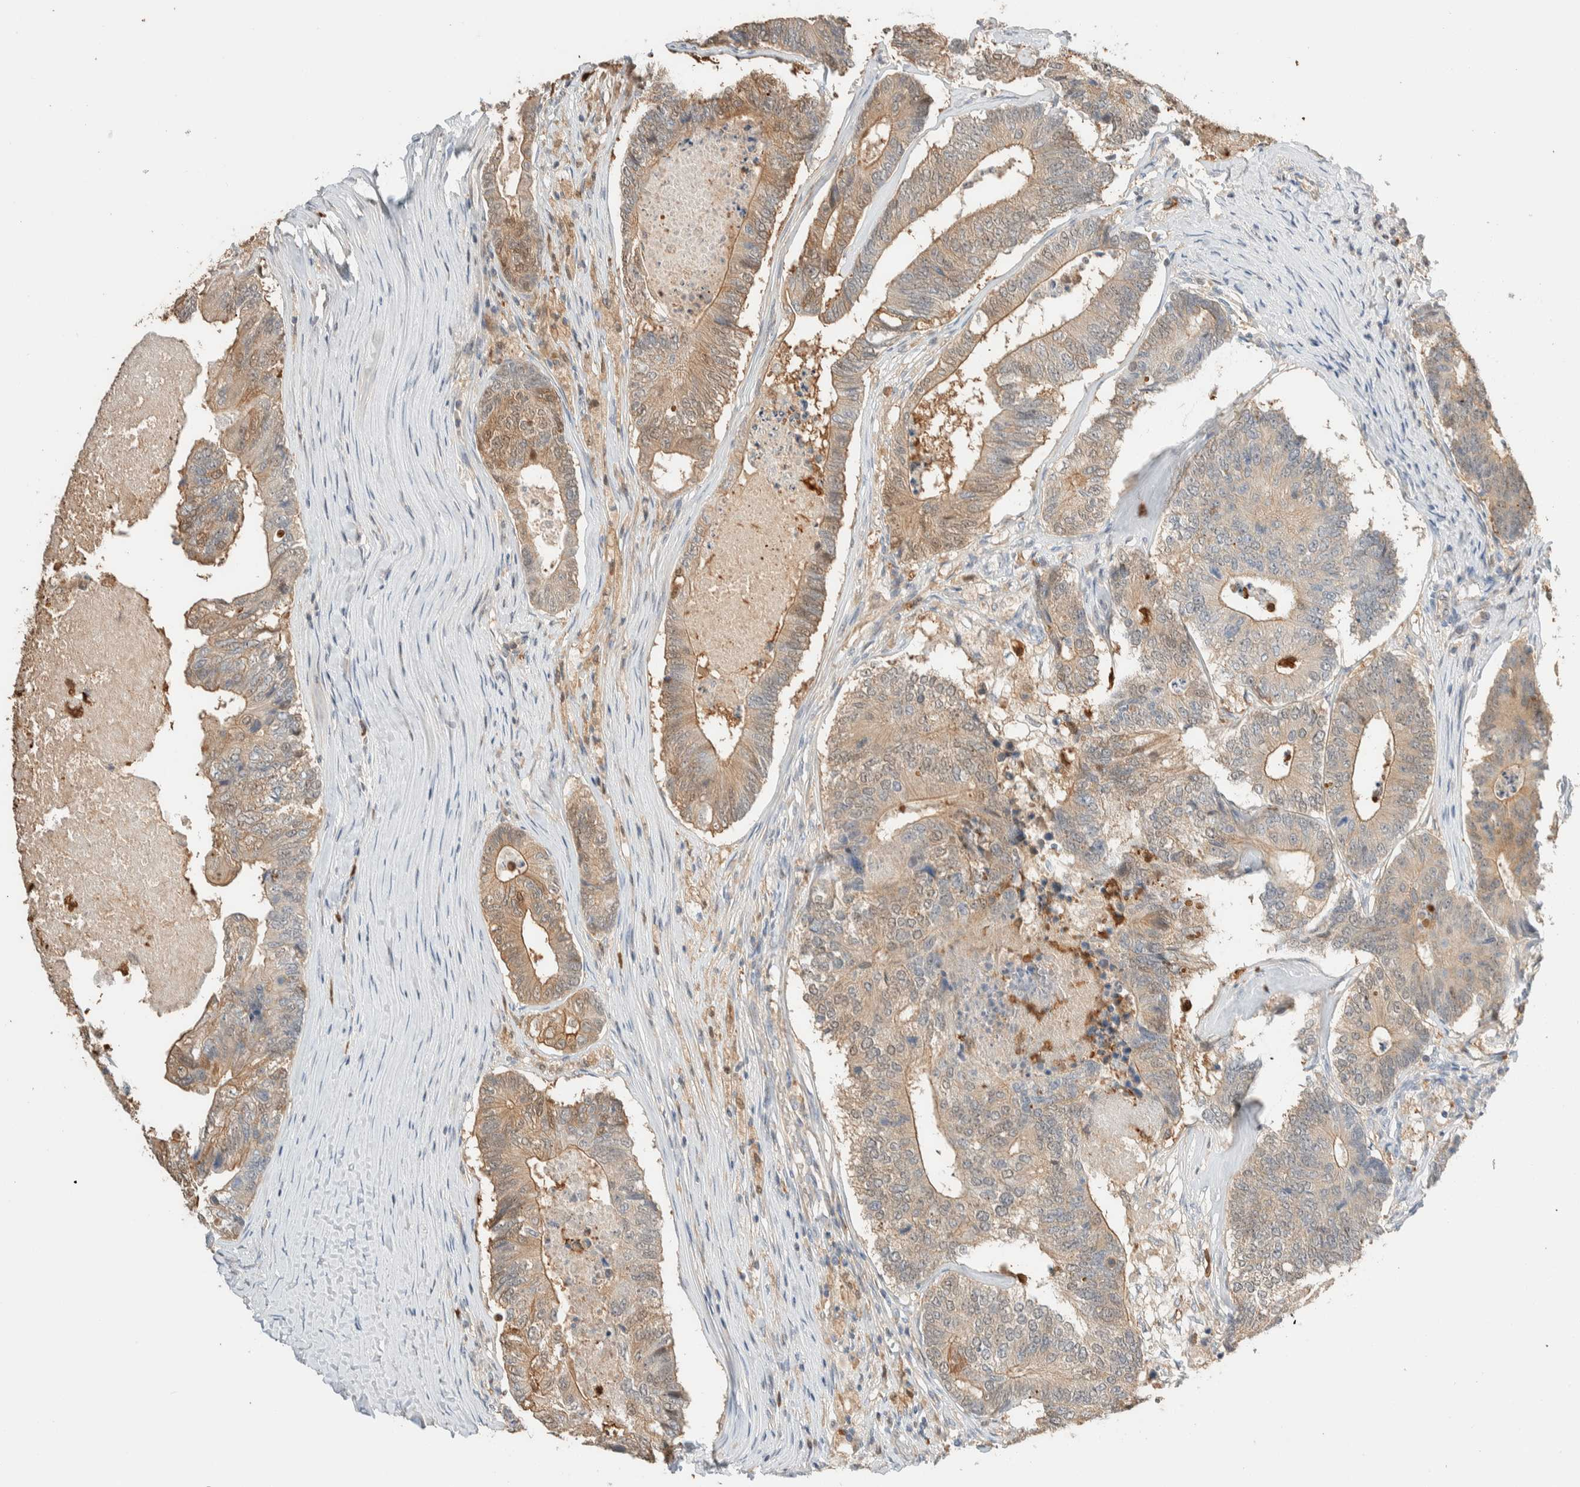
{"staining": {"intensity": "moderate", "quantity": "25%-75%", "location": "cytoplasmic/membranous"}, "tissue": "colorectal cancer", "cell_type": "Tumor cells", "image_type": "cancer", "snomed": [{"axis": "morphology", "description": "Adenocarcinoma, NOS"}, {"axis": "topography", "description": "Colon"}], "caption": "Immunohistochemical staining of human colorectal cancer demonstrates medium levels of moderate cytoplasmic/membranous protein positivity in approximately 25%-75% of tumor cells.", "gene": "SETD4", "patient": {"sex": "female", "age": 67}}